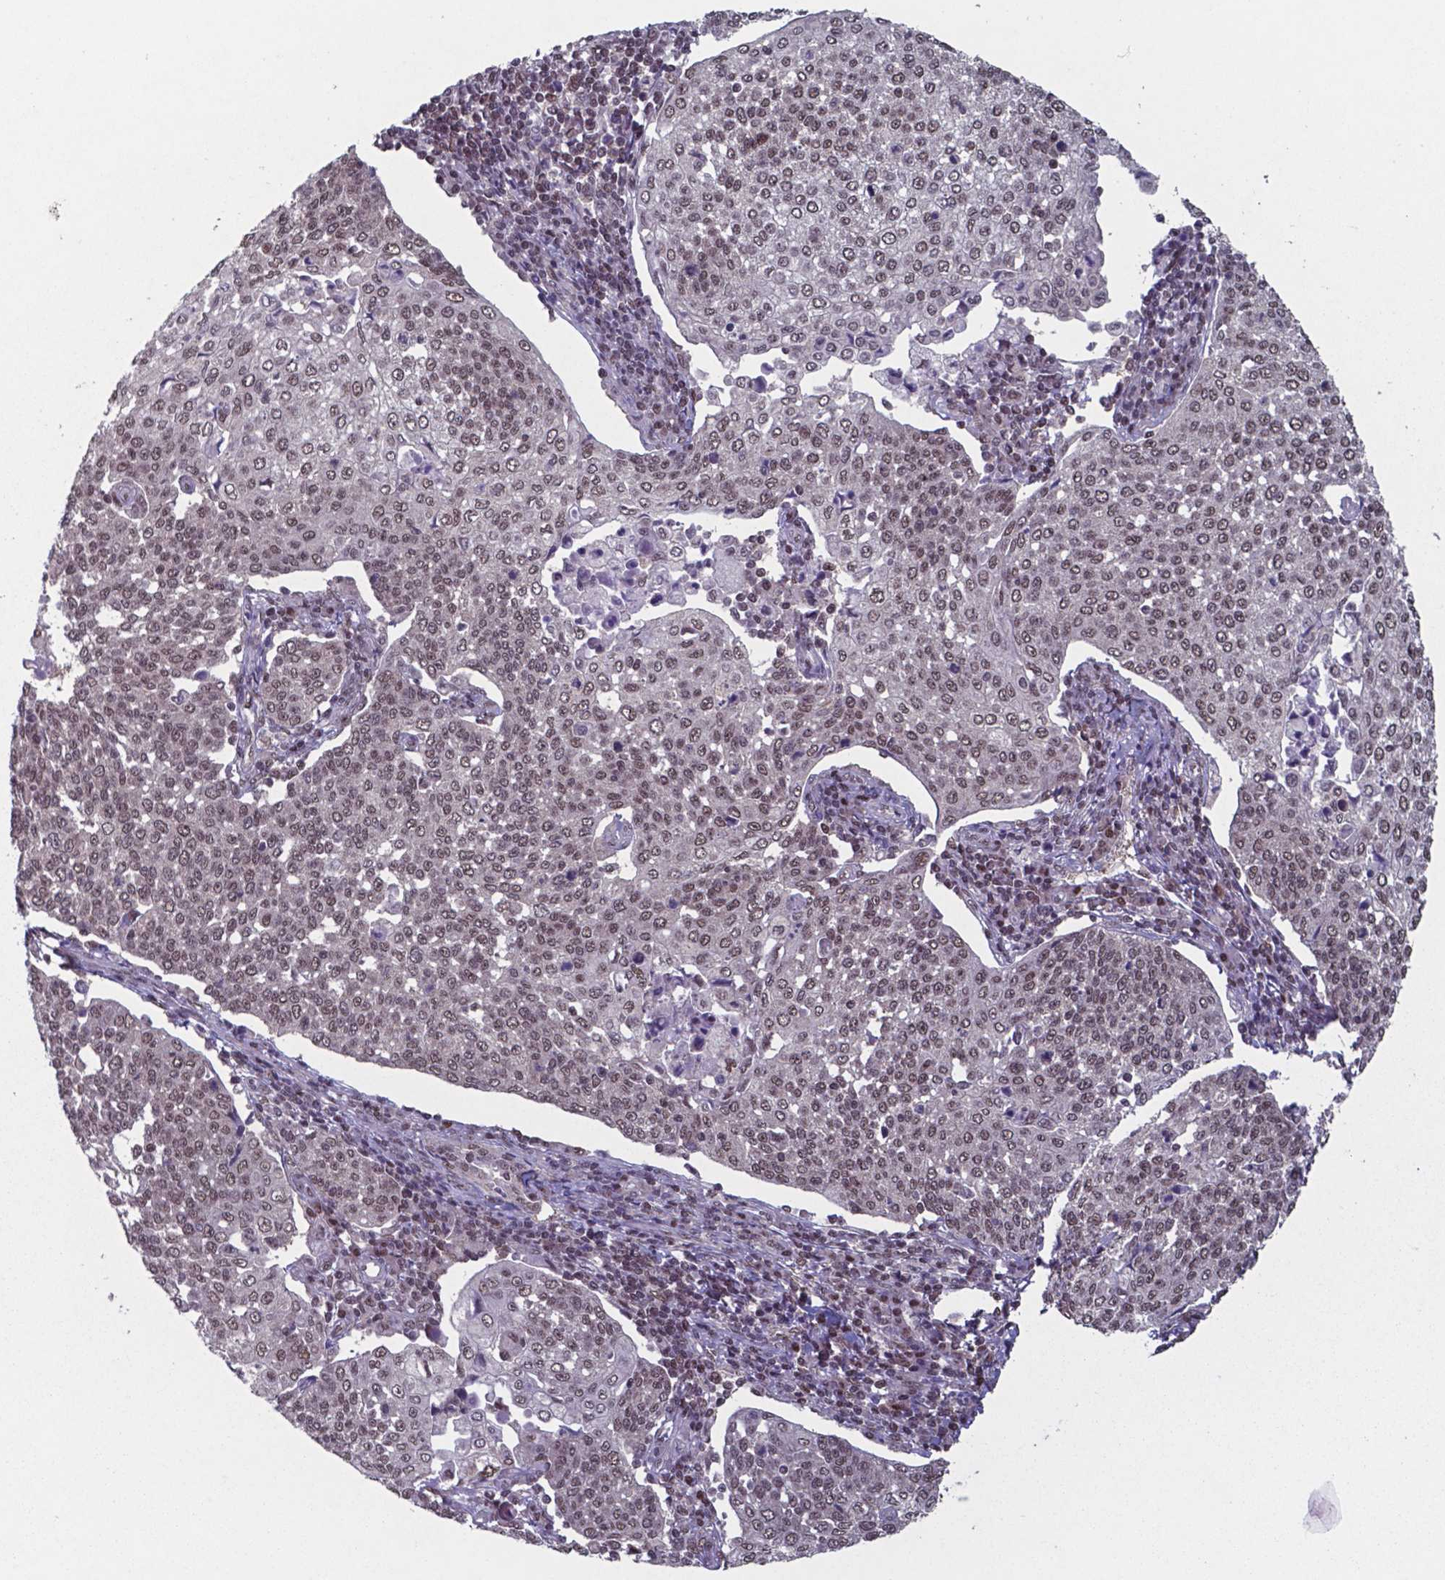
{"staining": {"intensity": "weak", "quantity": ">75%", "location": "nuclear"}, "tissue": "cervical cancer", "cell_type": "Tumor cells", "image_type": "cancer", "snomed": [{"axis": "morphology", "description": "Squamous cell carcinoma, NOS"}, {"axis": "topography", "description": "Cervix"}], "caption": "DAB immunohistochemical staining of human cervical cancer displays weak nuclear protein expression in approximately >75% of tumor cells.", "gene": "UBA1", "patient": {"sex": "female", "age": 34}}